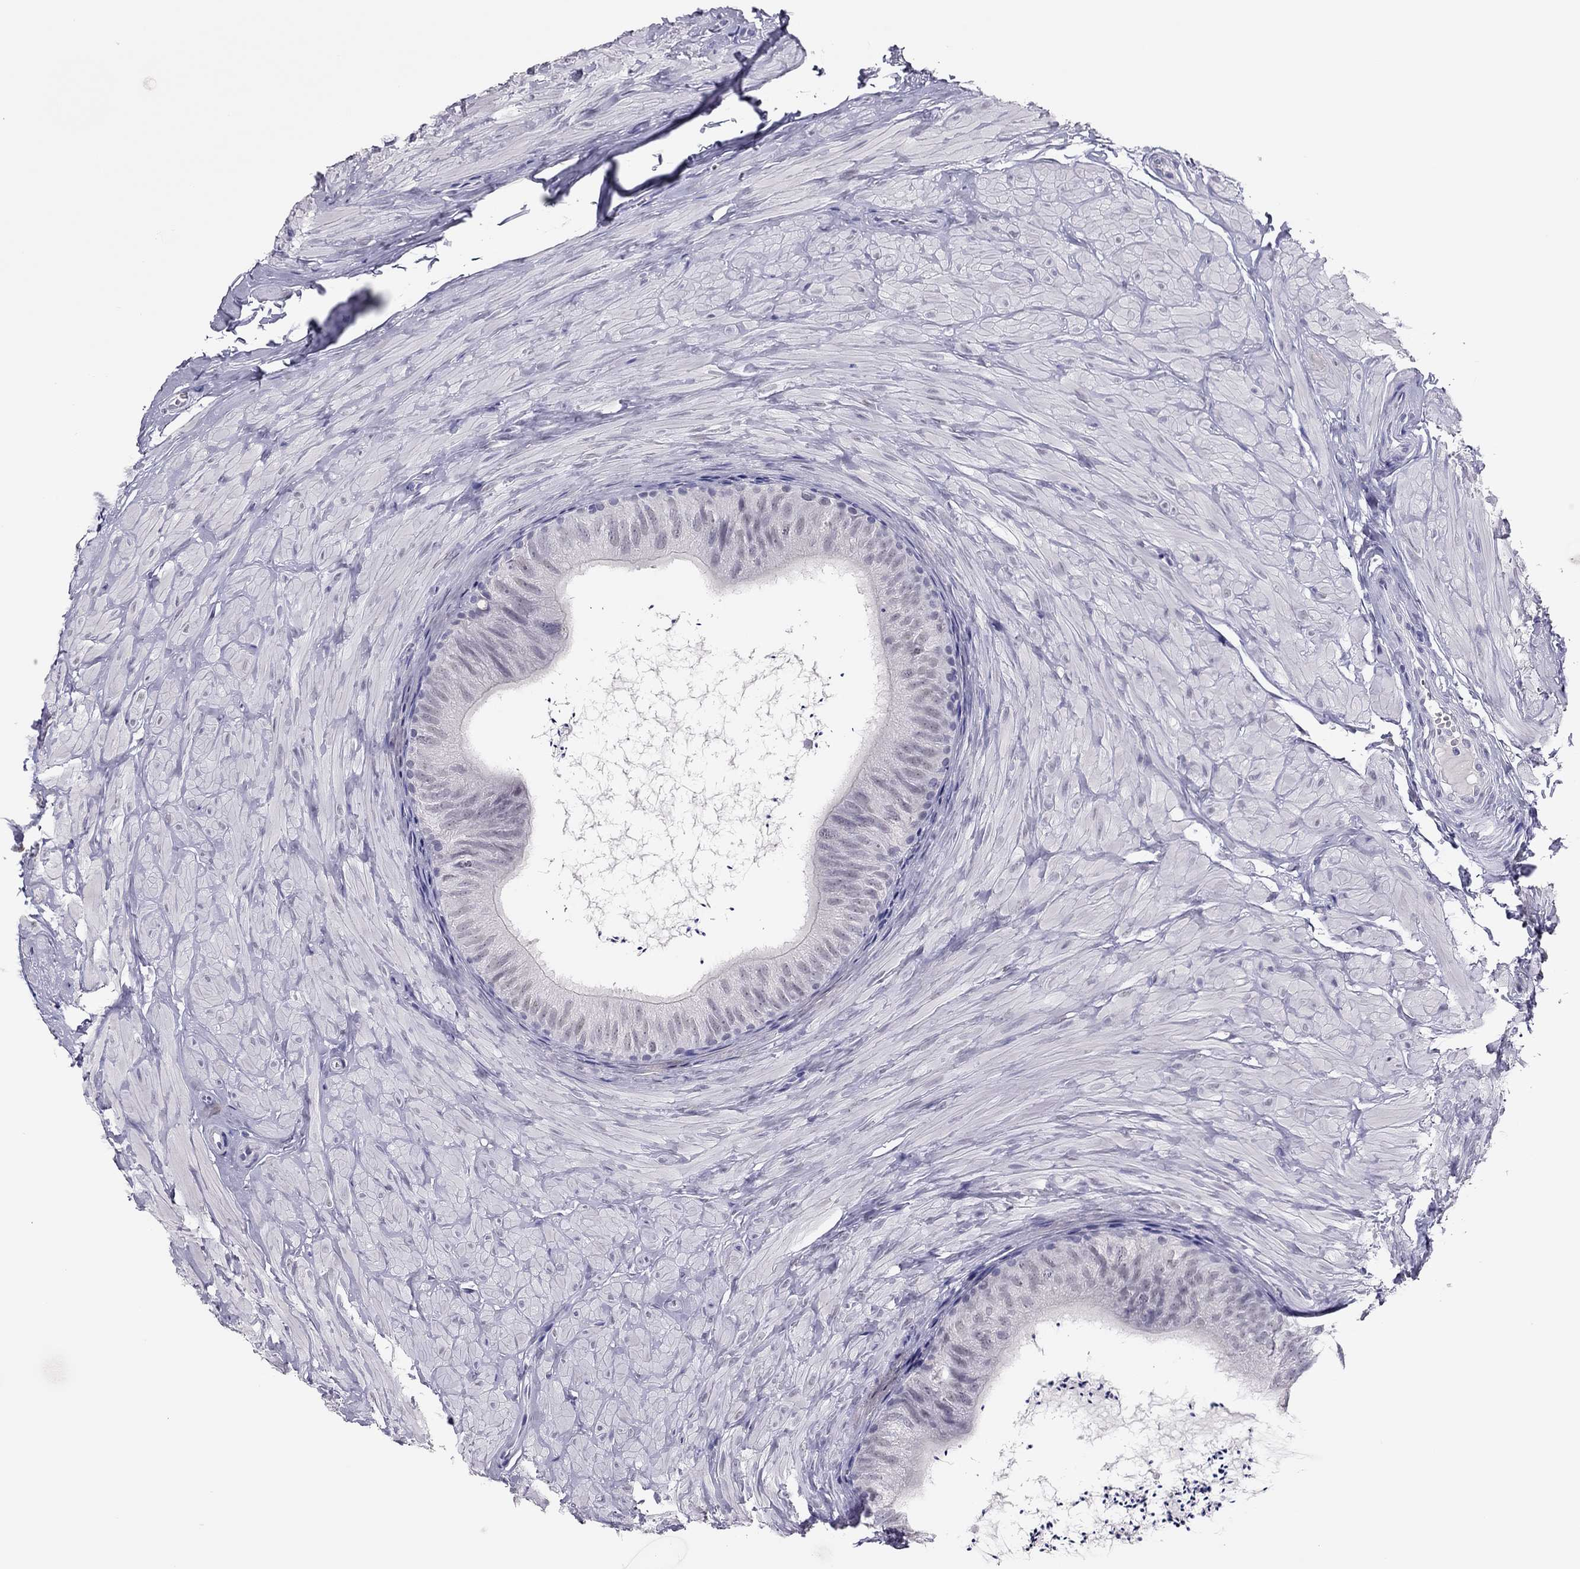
{"staining": {"intensity": "negative", "quantity": "none", "location": "none"}, "tissue": "epididymis", "cell_type": "Glandular cells", "image_type": "normal", "snomed": [{"axis": "morphology", "description": "Normal tissue, NOS"}, {"axis": "topography", "description": "Epididymis"}], "caption": "IHC histopathology image of normal epididymis: epididymis stained with DAB shows no significant protein staining in glandular cells.", "gene": "PHOX2A", "patient": {"sex": "male", "age": 32}}